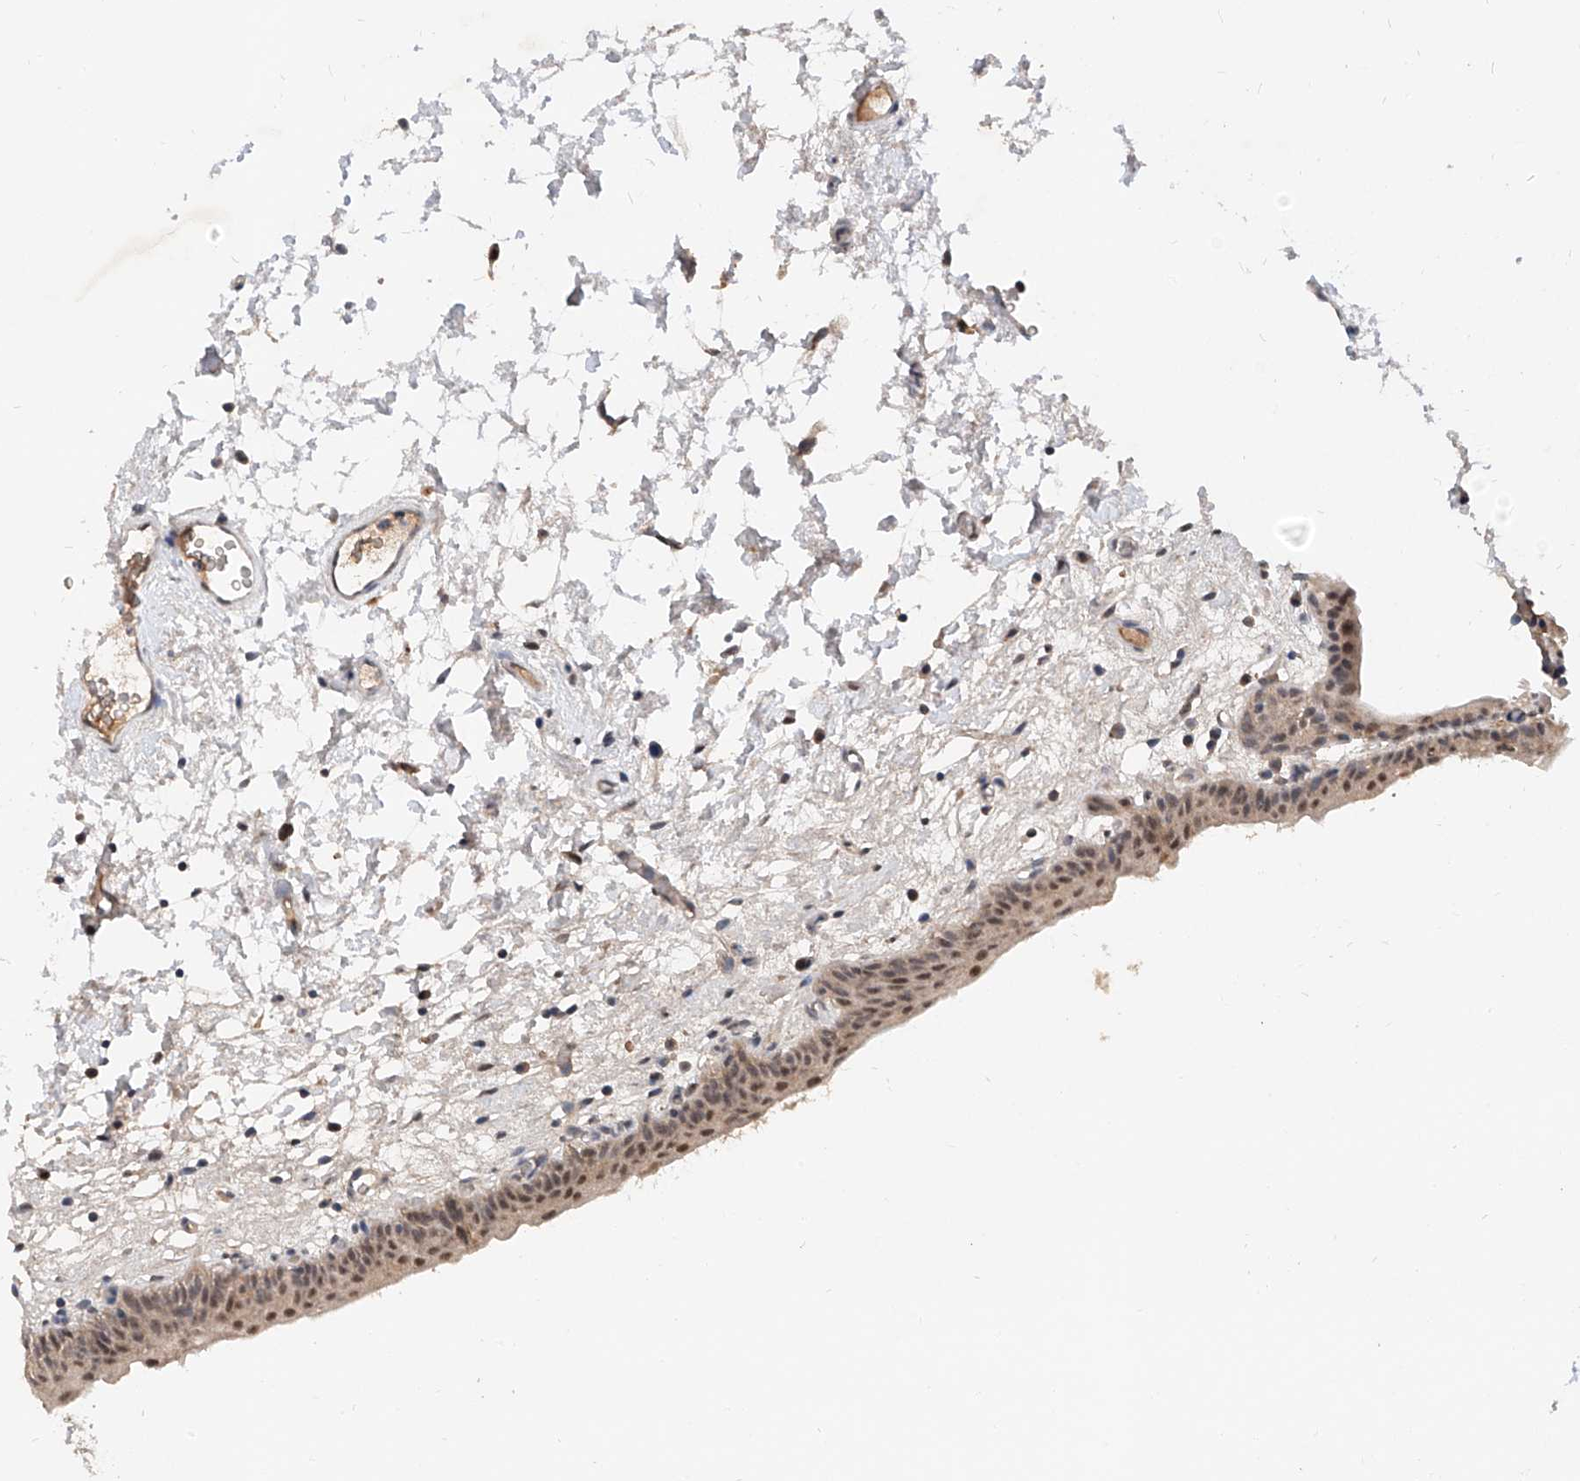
{"staining": {"intensity": "moderate", "quantity": "25%-75%", "location": "nuclear"}, "tissue": "urinary bladder", "cell_type": "Urothelial cells", "image_type": "normal", "snomed": [{"axis": "morphology", "description": "Normal tissue, NOS"}, {"axis": "topography", "description": "Urinary bladder"}], "caption": "Brown immunohistochemical staining in normal urinary bladder demonstrates moderate nuclear positivity in about 25%-75% of urothelial cells.", "gene": "CARMIL3", "patient": {"sex": "male", "age": 83}}